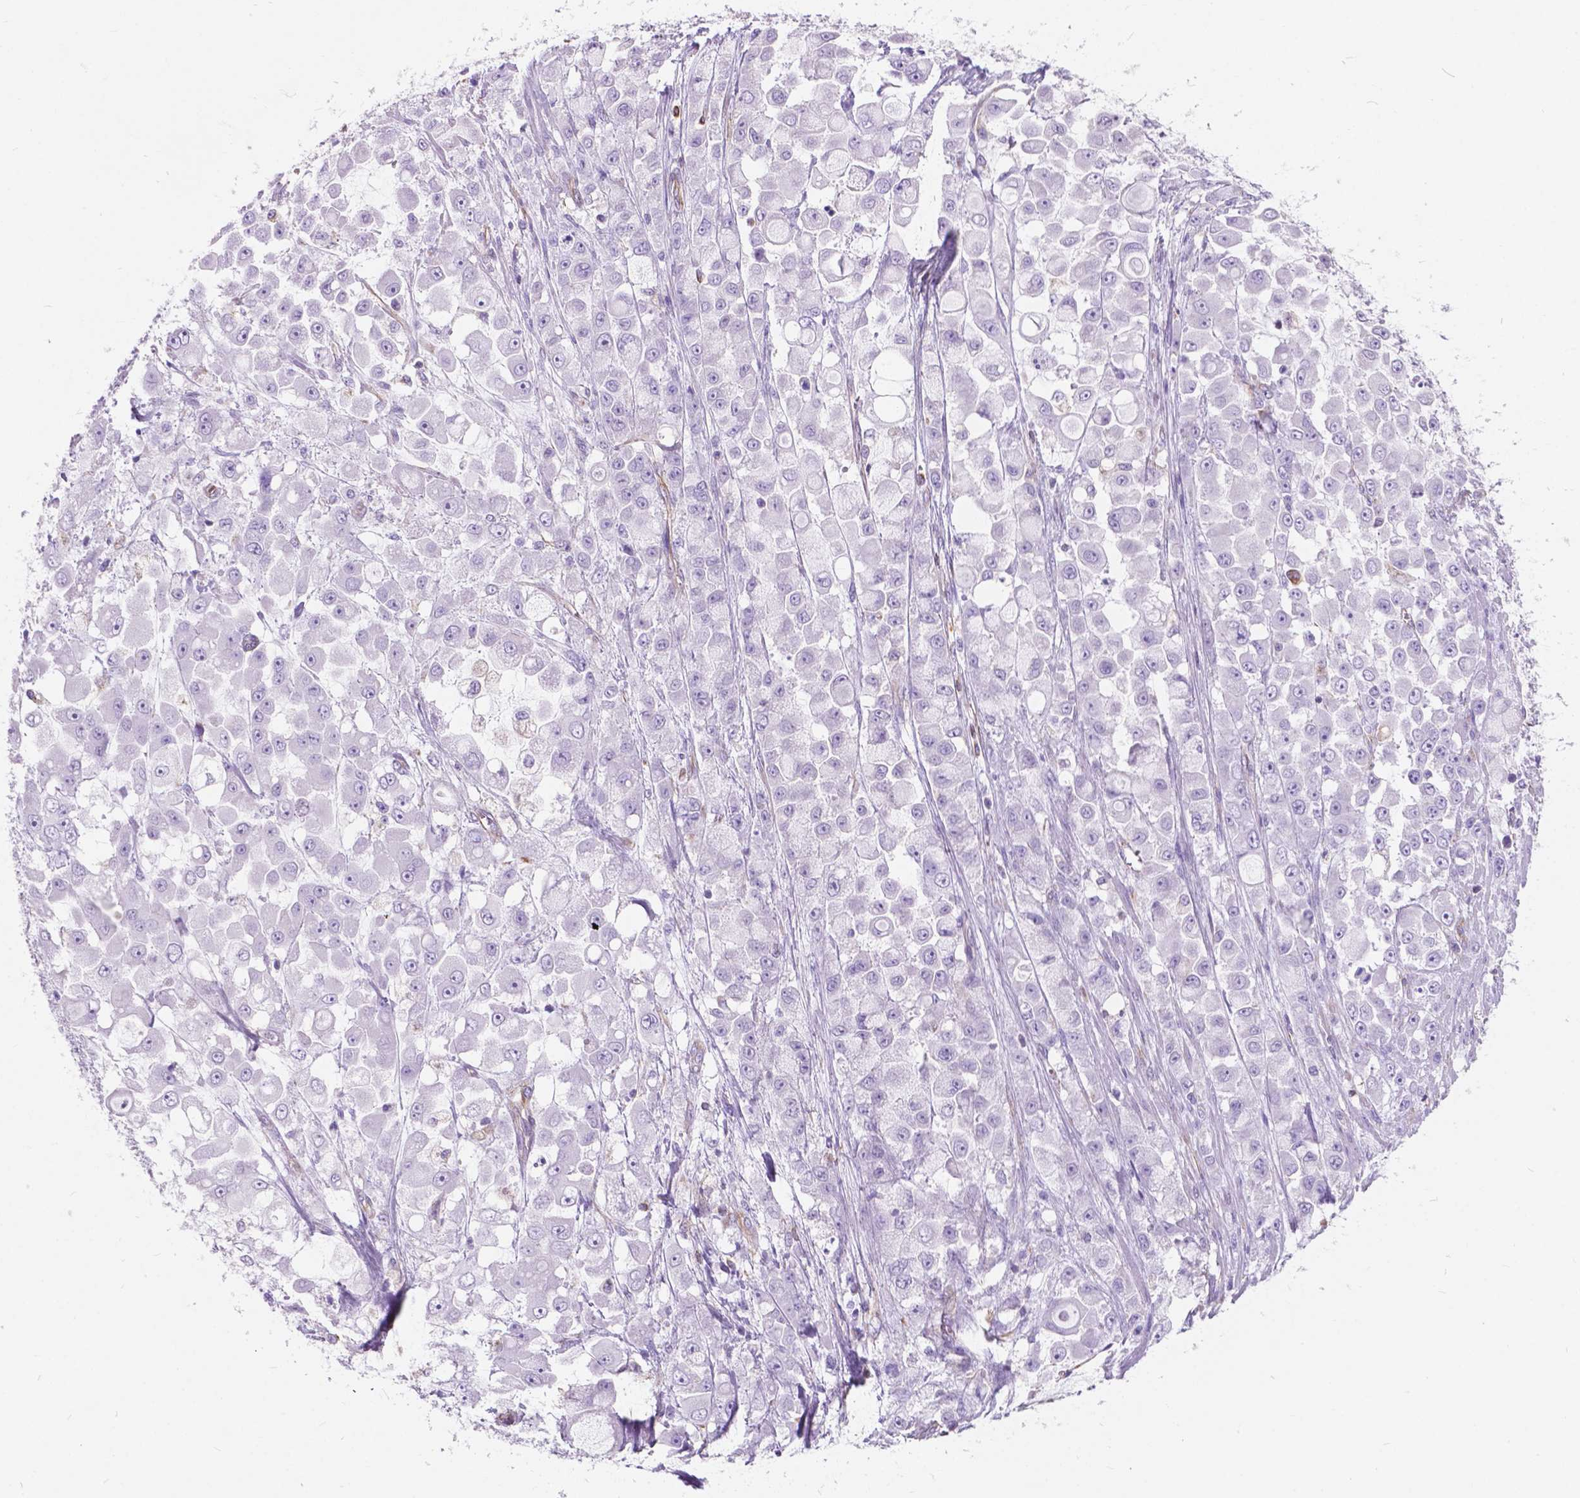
{"staining": {"intensity": "negative", "quantity": "none", "location": "none"}, "tissue": "stomach cancer", "cell_type": "Tumor cells", "image_type": "cancer", "snomed": [{"axis": "morphology", "description": "Adenocarcinoma, NOS"}, {"axis": "topography", "description": "Stomach"}], "caption": "A high-resolution histopathology image shows immunohistochemistry staining of stomach adenocarcinoma, which reveals no significant expression in tumor cells. The staining was performed using DAB (3,3'-diaminobenzidine) to visualize the protein expression in brown, while the nuclei were stained in blue with hematoxylin (Magnification: 20x).", "gene": "AMOT", "patient": {"sex": "female", "age": 76}}